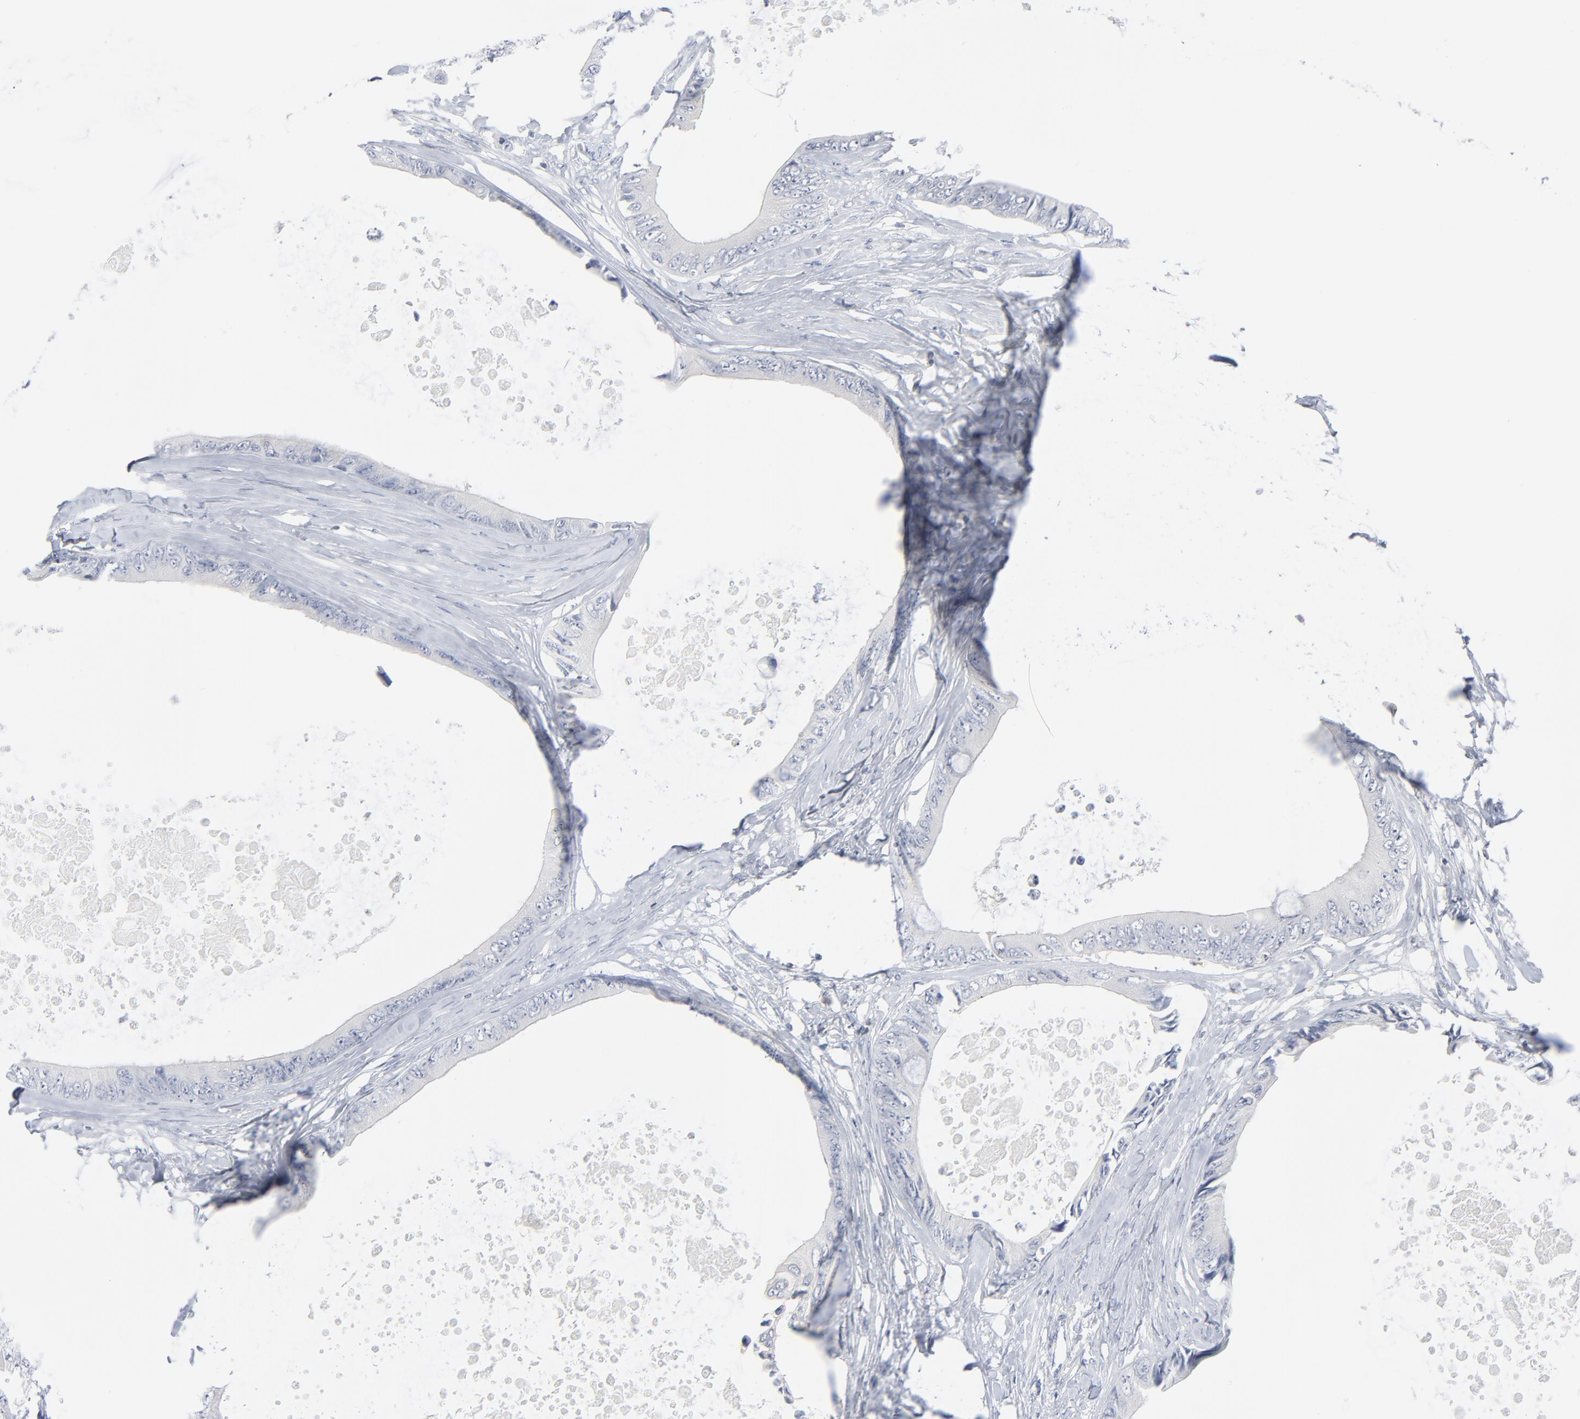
{"staining": {"intensity": "negative", "quantity": "none", "location": "none"}, "tissue": "colorectal cancer", "cell_type": "Tumor cells", "image_type": "cancer", "snomed": [{"axis": "morphology", "description": "Normal tissue, NOS"}, {"axis": "morphology", "description": "Adenocarcinoma, NOS"}, {"axis": "topography", "description": "Rectum"}, {"axis": "topography", "description": "Peripheral nerve tissue"}], "caption": "The image displays no significant positivity in tumor cells of adenocarcinoma (colorectal).", "gene": "PTK2B", "patient": {"sex": "female", "age": 77}}